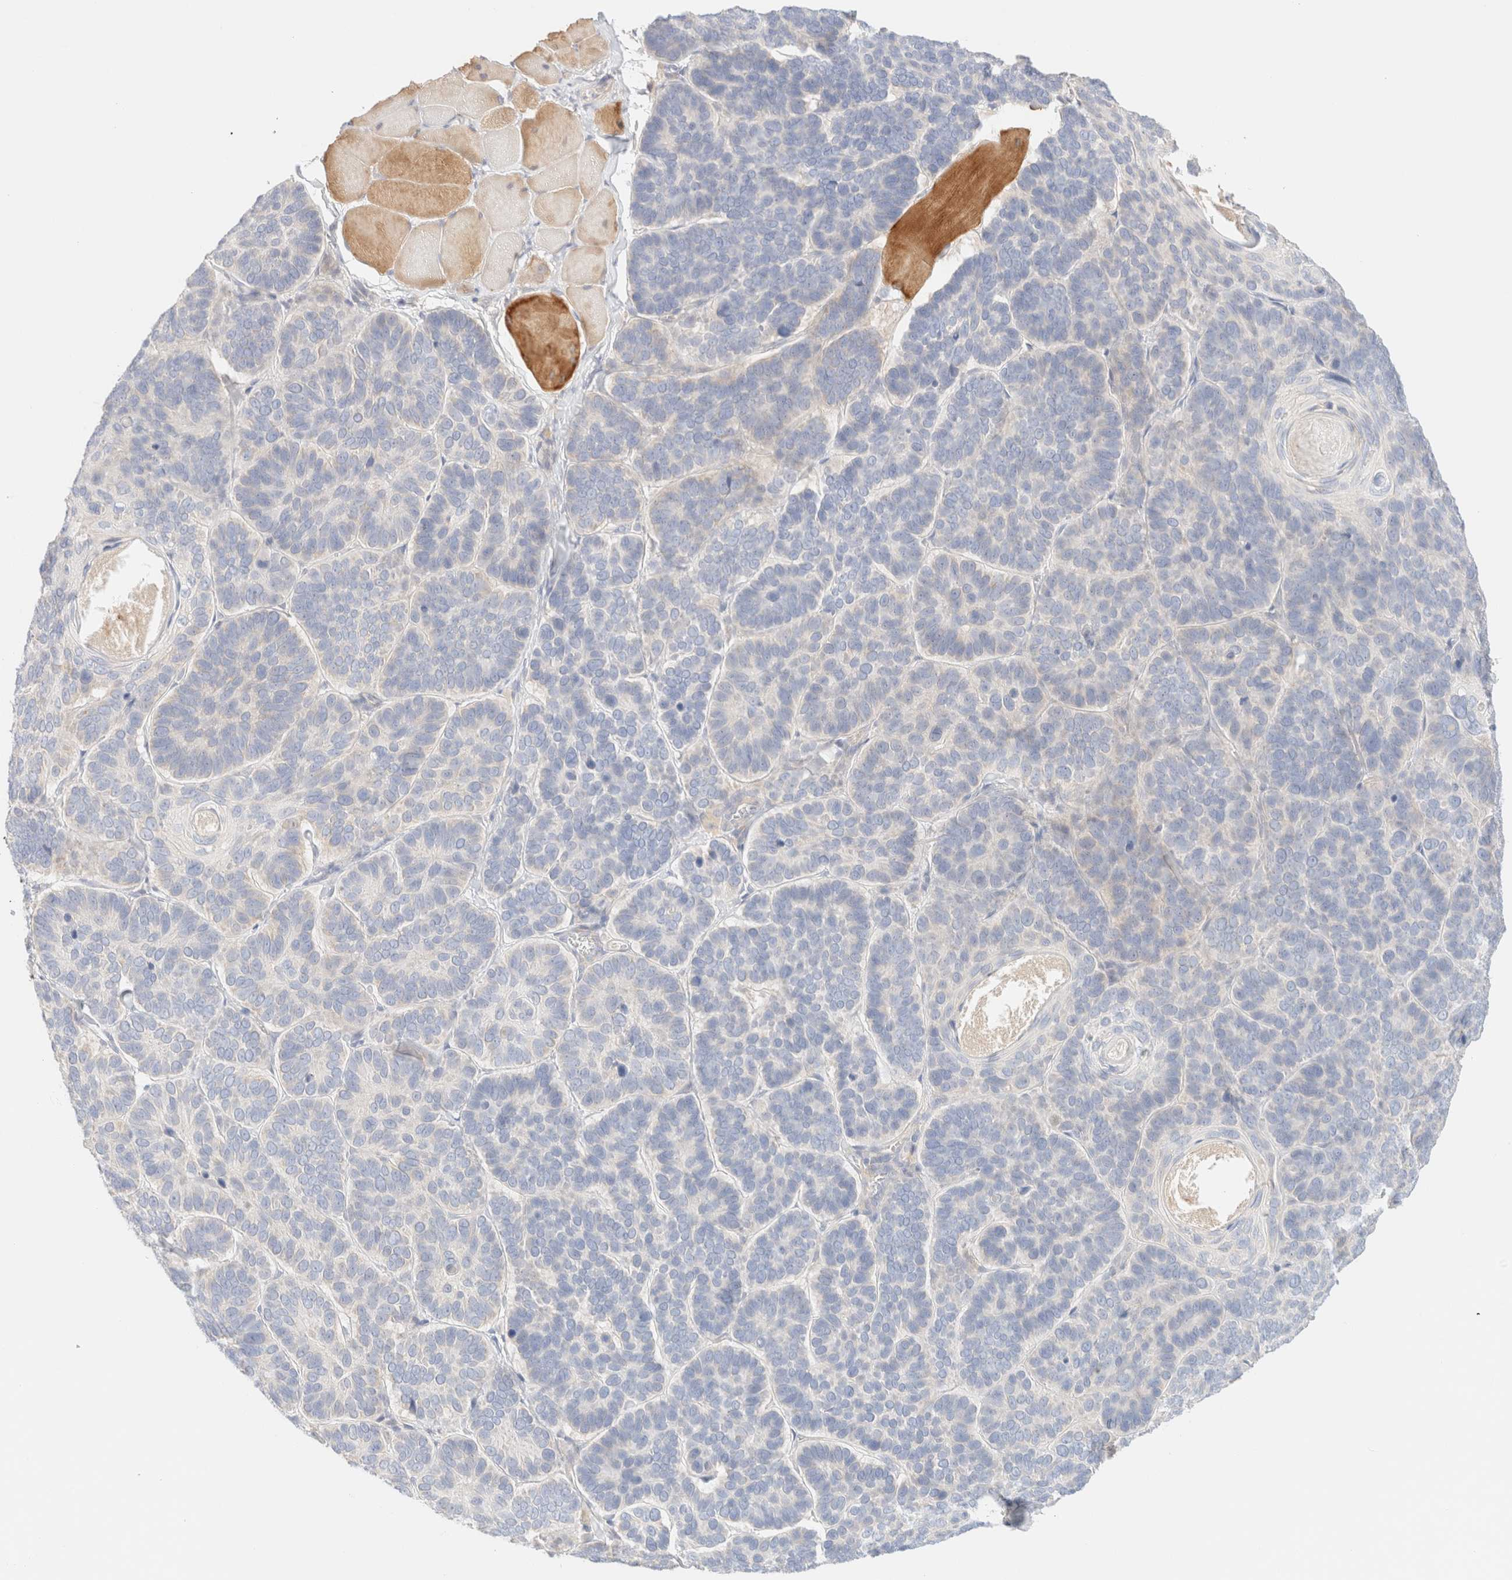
{"staining": {"intensity": "negative", "quantity": "none", "location": "none"}, "tissue": "skin cancer", "cell_type": "Tumor cells", "image_type": "cancer", "snomed": [{"axis": "morphology", "description": "Basal cell carcinoma"}, {"axis": "topography", "description": "Skin"}], "caption": "Tumor cells show no significant protein expression in skin cancer (basal cell carcinoma).", "gene": "SARM1", "patient": {"sex": "male", "age": 62}}